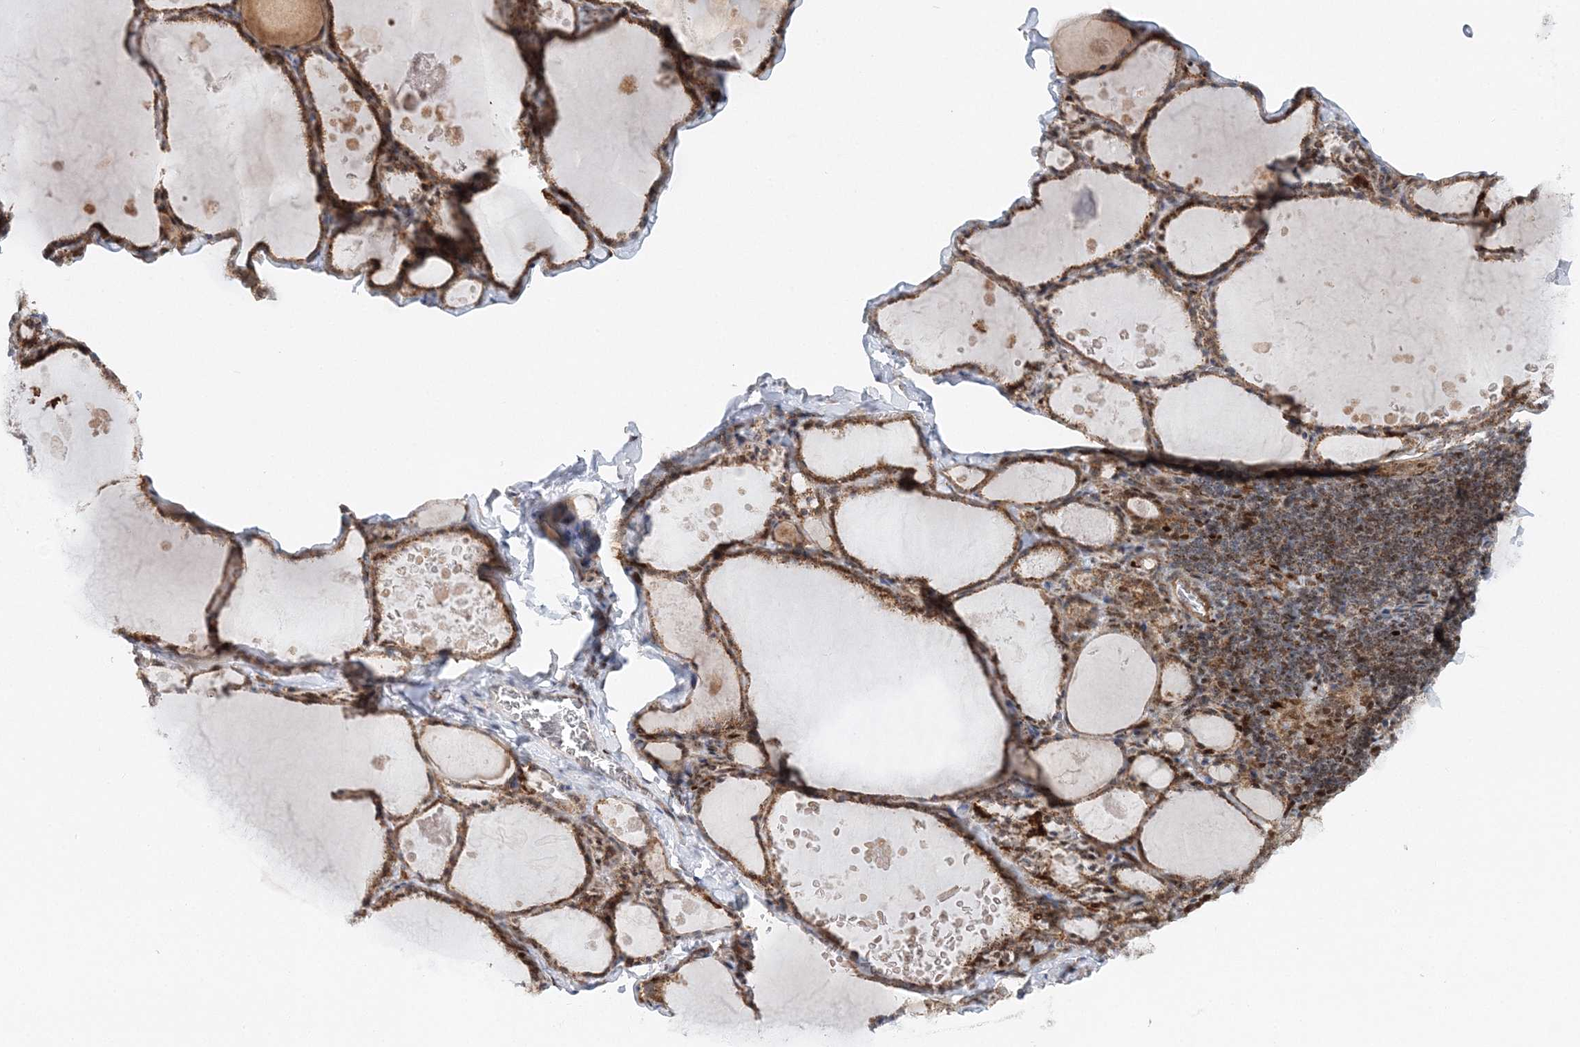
{"staining": {"intensity": "moderate", "quantity": ">75%", "location": "cytoplasmic/membranous,nuclear"}, "tissue": "thyroid gland", "cell_type": "Glandular cells", "image_type": "normal", "snomed": [{"axis": "morphology", "description": "Normal tissue, NOS"}, {"axis": "topography", "description": "Thyroid gland"}], "caption": "Immunohistochemistry (IHC) of benign human thyroid gland demonstrates medium levels of moderate cytoplasmic/membranous,nuclear positivity in approximately >75% of glandular cells.", "gene": "RAB11FIP2", "patient": {"sex": "male", "age": 56}}